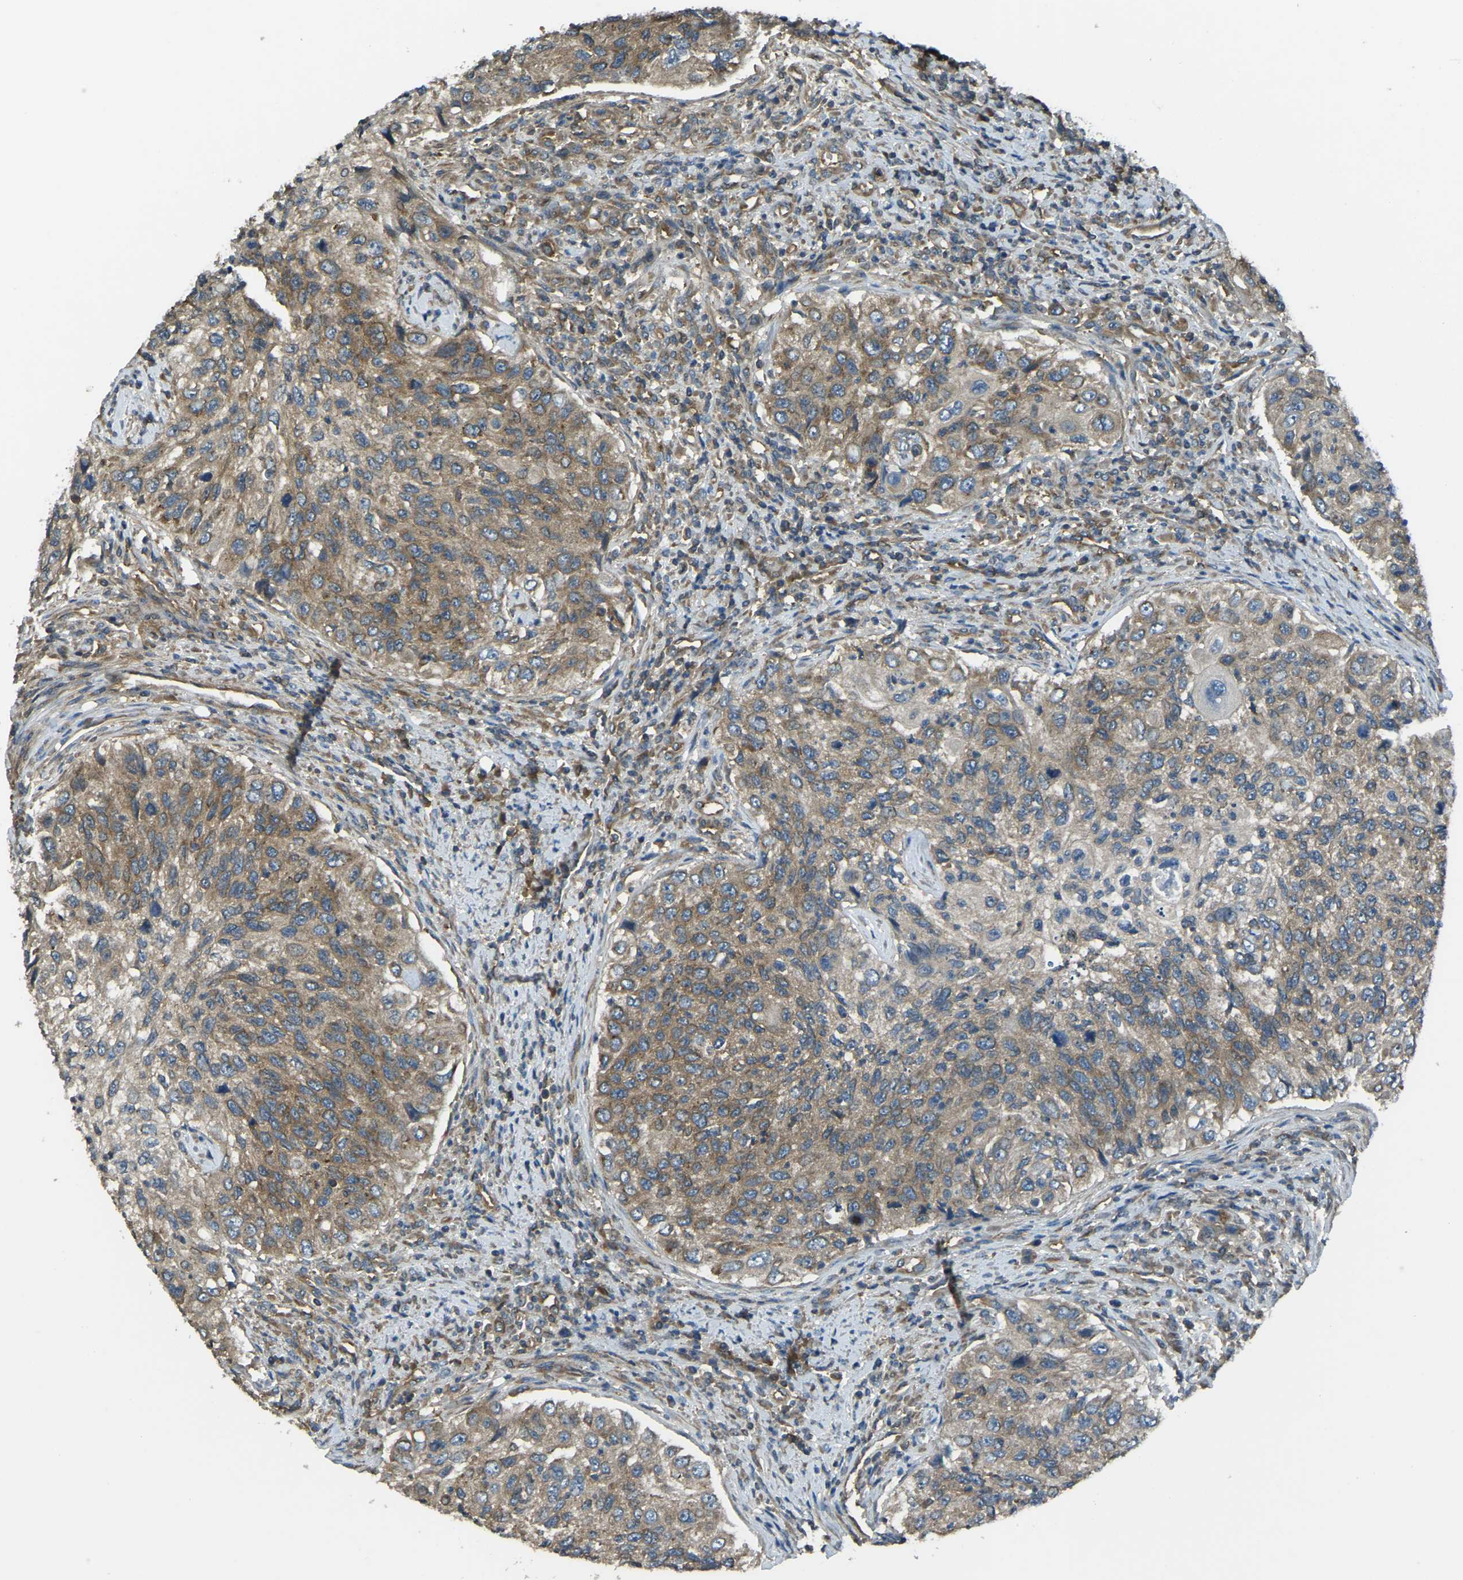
{"staining": {"intensity": "moderate", "quantity": "25%-75%", "location": "cytoplasmic/membranous"}, "tissue": "urothelial cancer", "cell_type": "Tumor cells", "image_type": "cancer", "snomed": [{"axis": "morphology", "description": "Urothelial carcinoma, High grade"}, {"axis": "topography", "description": "Urinary bladder"}], "caption": "Urothelial cancer stained with immunohistochemistry demonstrates moderate cytoplasmic/membranous expression in about 25%-75% of tumor cells.", "gene": "AIMP1", "patient": {"sex": "female", "age": 60}}